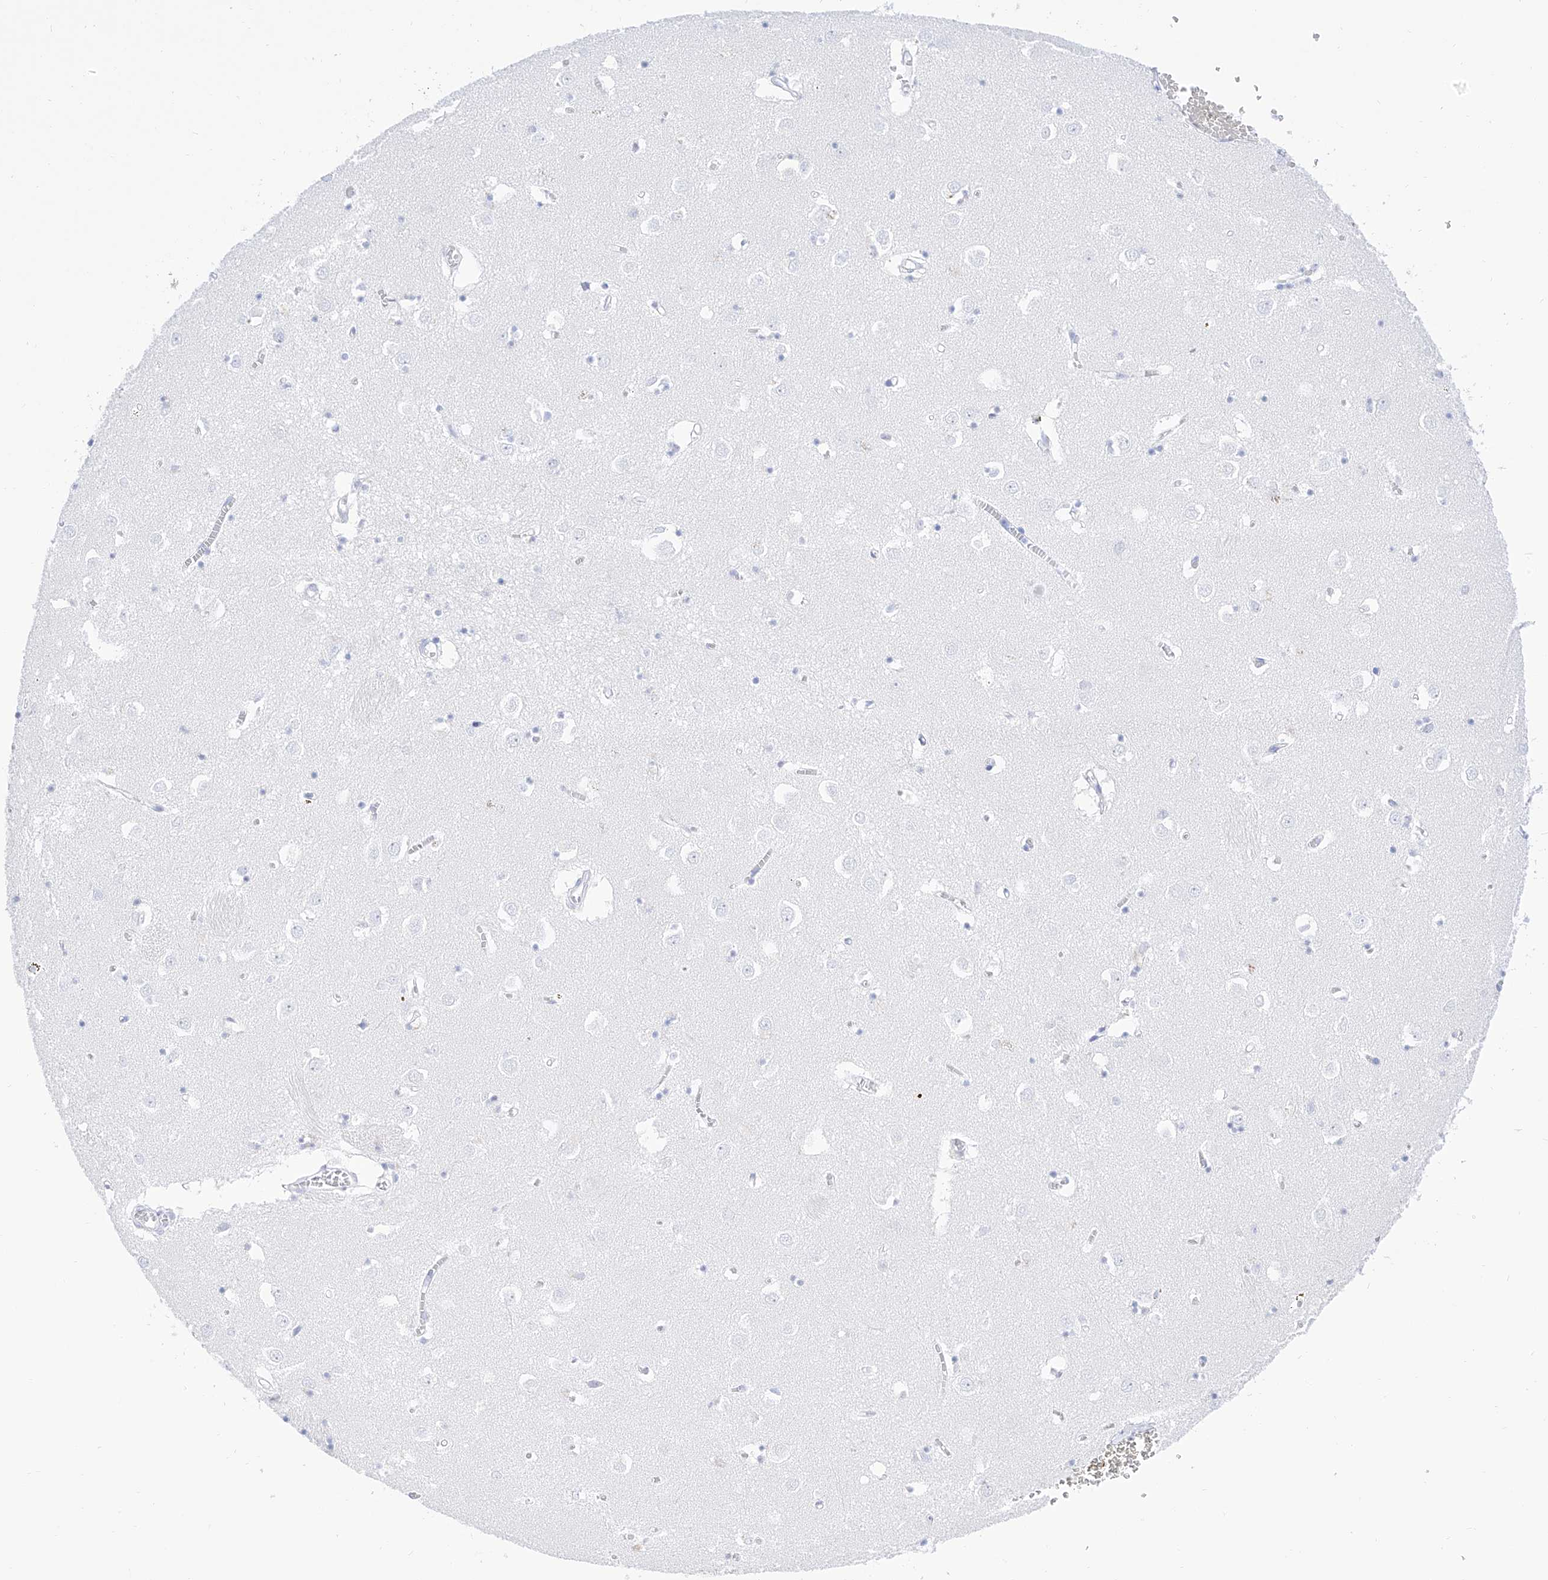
{"staining": {"intensity": "negative", "quantity": "none", "location": "none"}, "tissue": "caudate", "cell_type": "Glial cells", "image_type": "normal", "snomed": [{"axis": "morphology", "description": "Normal tissue, NOS"}, {"axis": "topography", "description": "Lateral ventricle wall"}], "caption": "High power microscopy image of an immunohistochemistry micrograph of normal caudate, revealing no significant expression in glial cells. (Brightfield microscopy of DAB IHC at high magnification).", "gene": "TRPC7", "patient": {"sex": "male", "age": 70}}